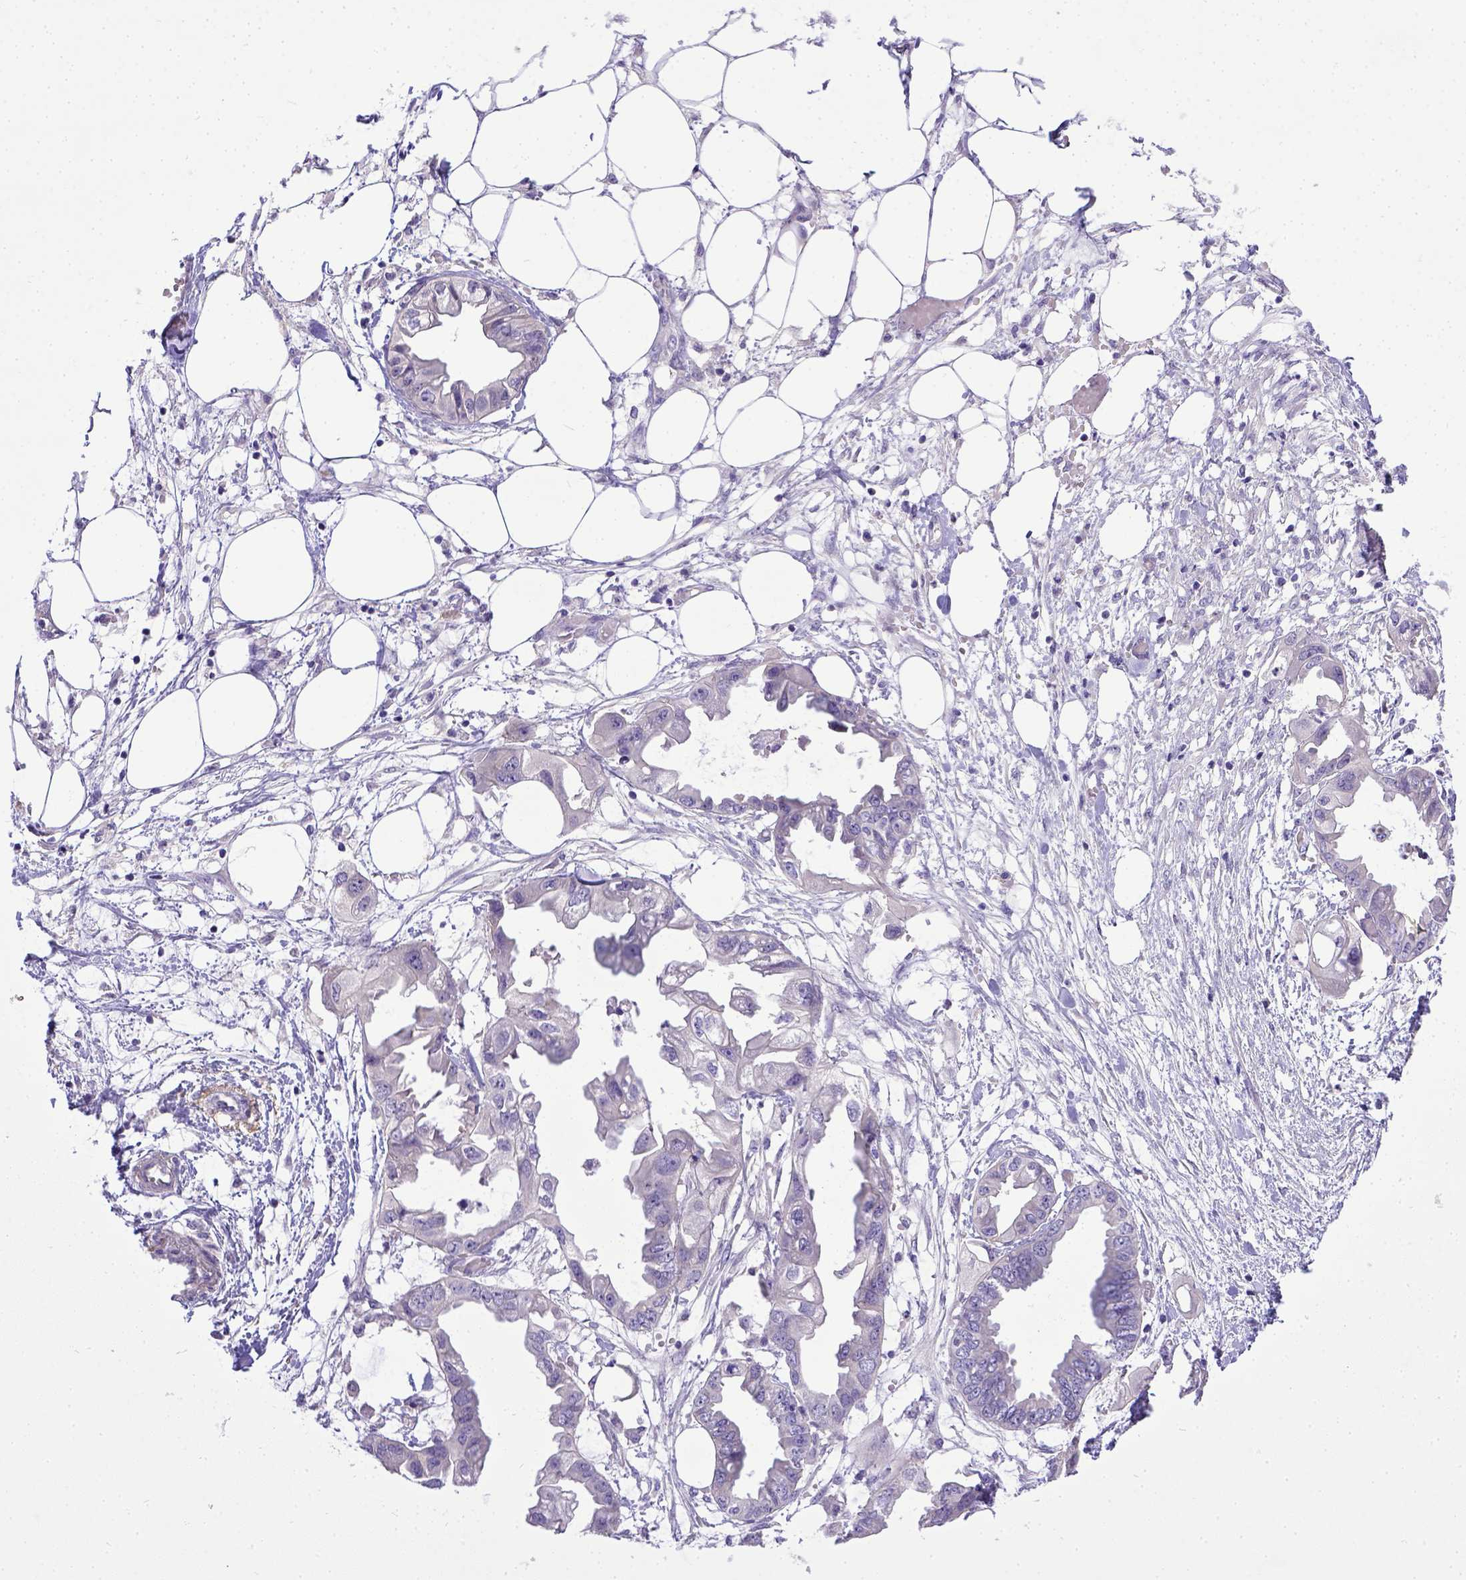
{"staining": {"intensity": "negative", "quantity": "none", "location": "none"}, "tissue": "endometrial cancer", "cell_type": "Tumor cells", "image_type": "cancer", "snomed": [{"axis": "morphology", "description": "Adenocarcinoma, NOS"}, {"axis": "morphology", "description": "Adenocarcinoma, metastatic, NOS"}, {"axis": "topography", "description": "Adipose tissue"}, {"axis": "topography", "description": "Endometrium"}], "caption": "Immunohistochemical staining of adenocarcinoma (endometrial) exhibits no significant staining in tumor cells.", "gene": "BTN1A1", "patient": {"sex": "female", "age": 67}}